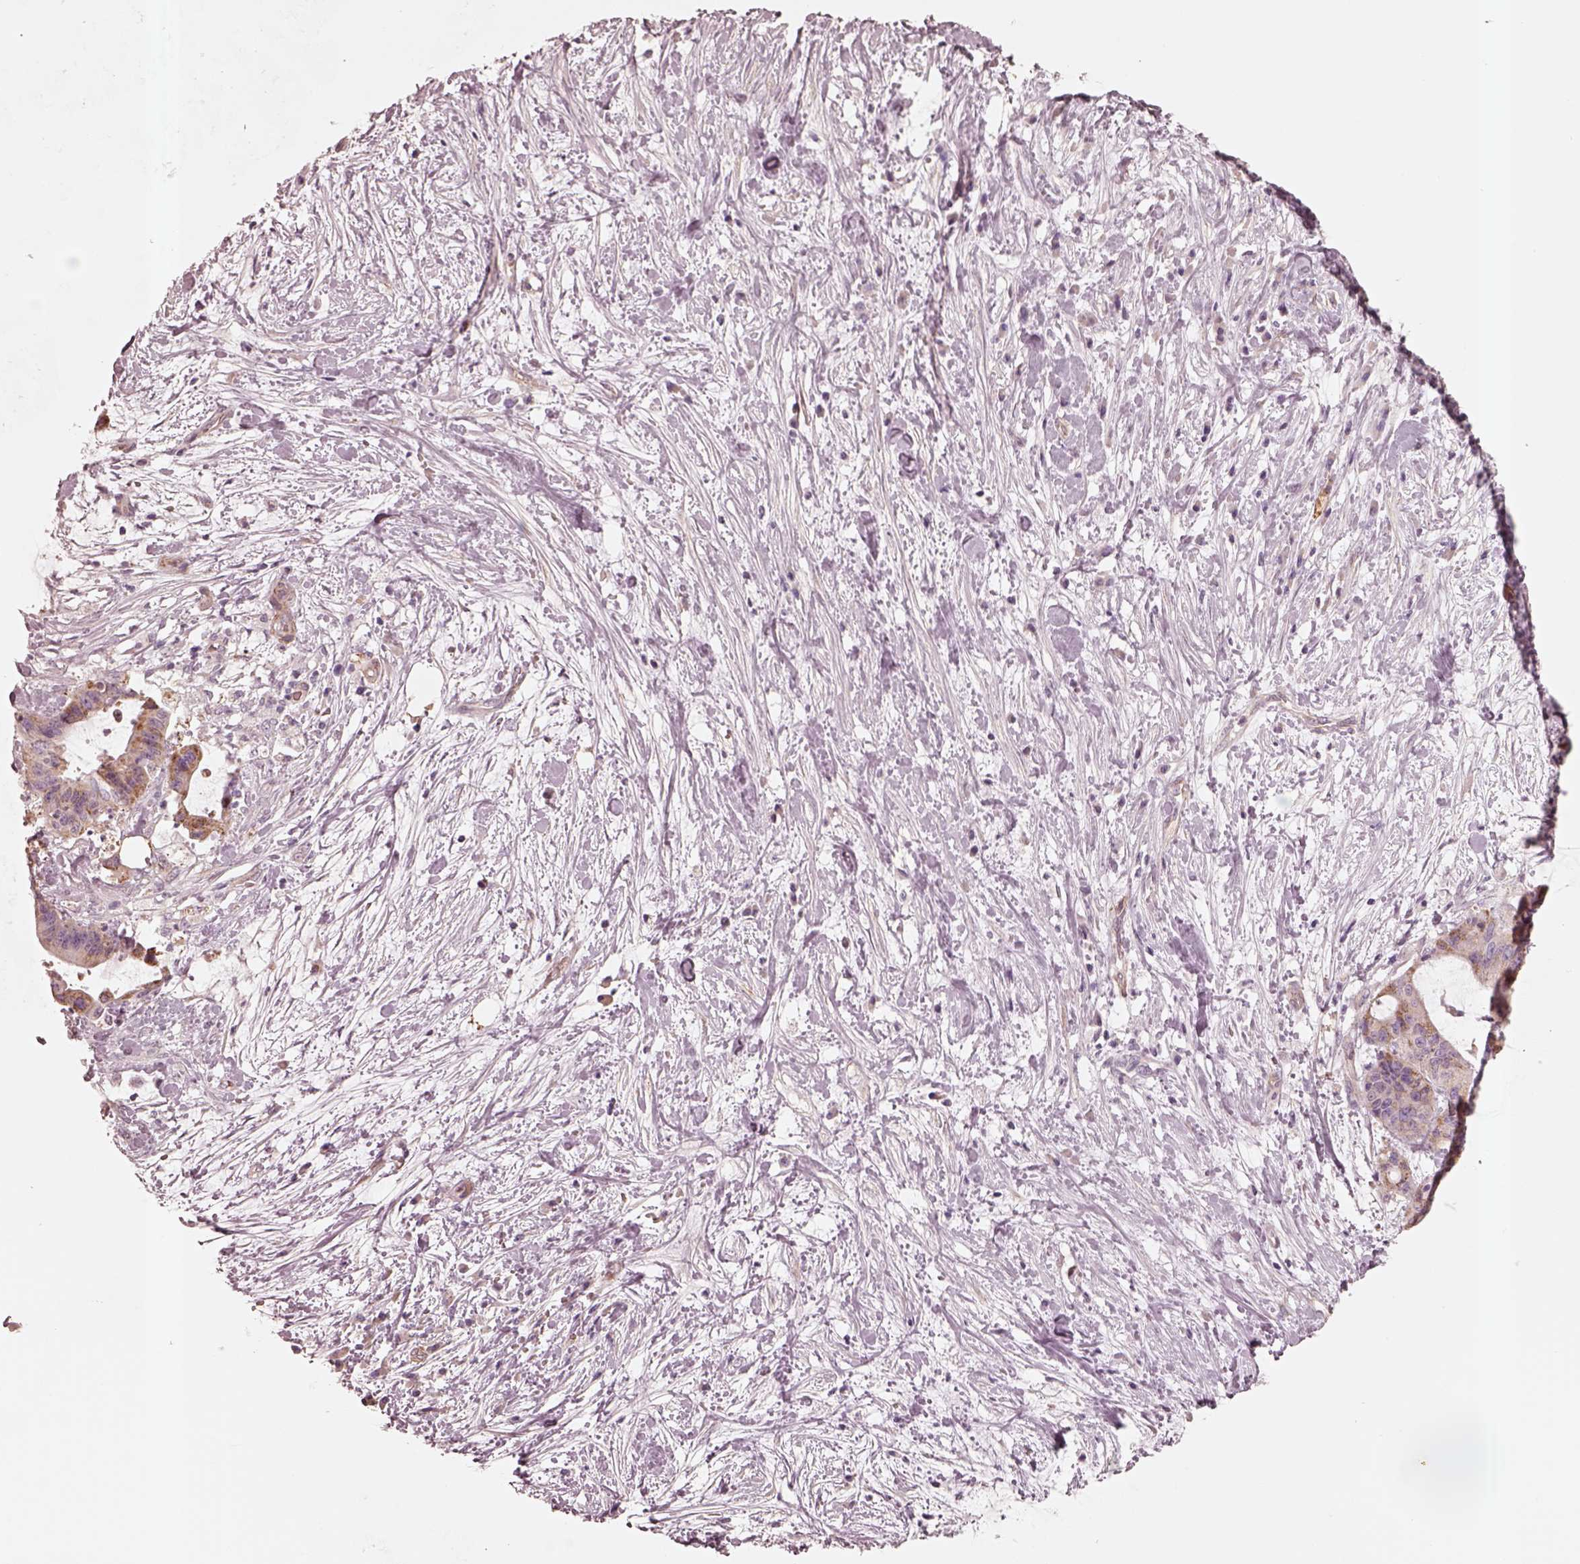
{"staining": {"intensity": "weak", "quantity": "25%-75%", "location": "cytoplasmic/membranous"}, "tissue": "liver cancer", "cell_type": "Tumor cells", "image_type": "cancer", "snomed": [{"axis": "morphology", "description": "Cholangiocarcinoma"}, {"axis": "topography", "description": "Liver"}], "caption": "Immunohistochemical staining of cholangiocarcinoma (liver) displays weak cytoplasmic/membranous protein positivity in about 25%-75% of tumor cells.", "gene": "CRYM", "patient": {"sex": "female", "age": 73}}